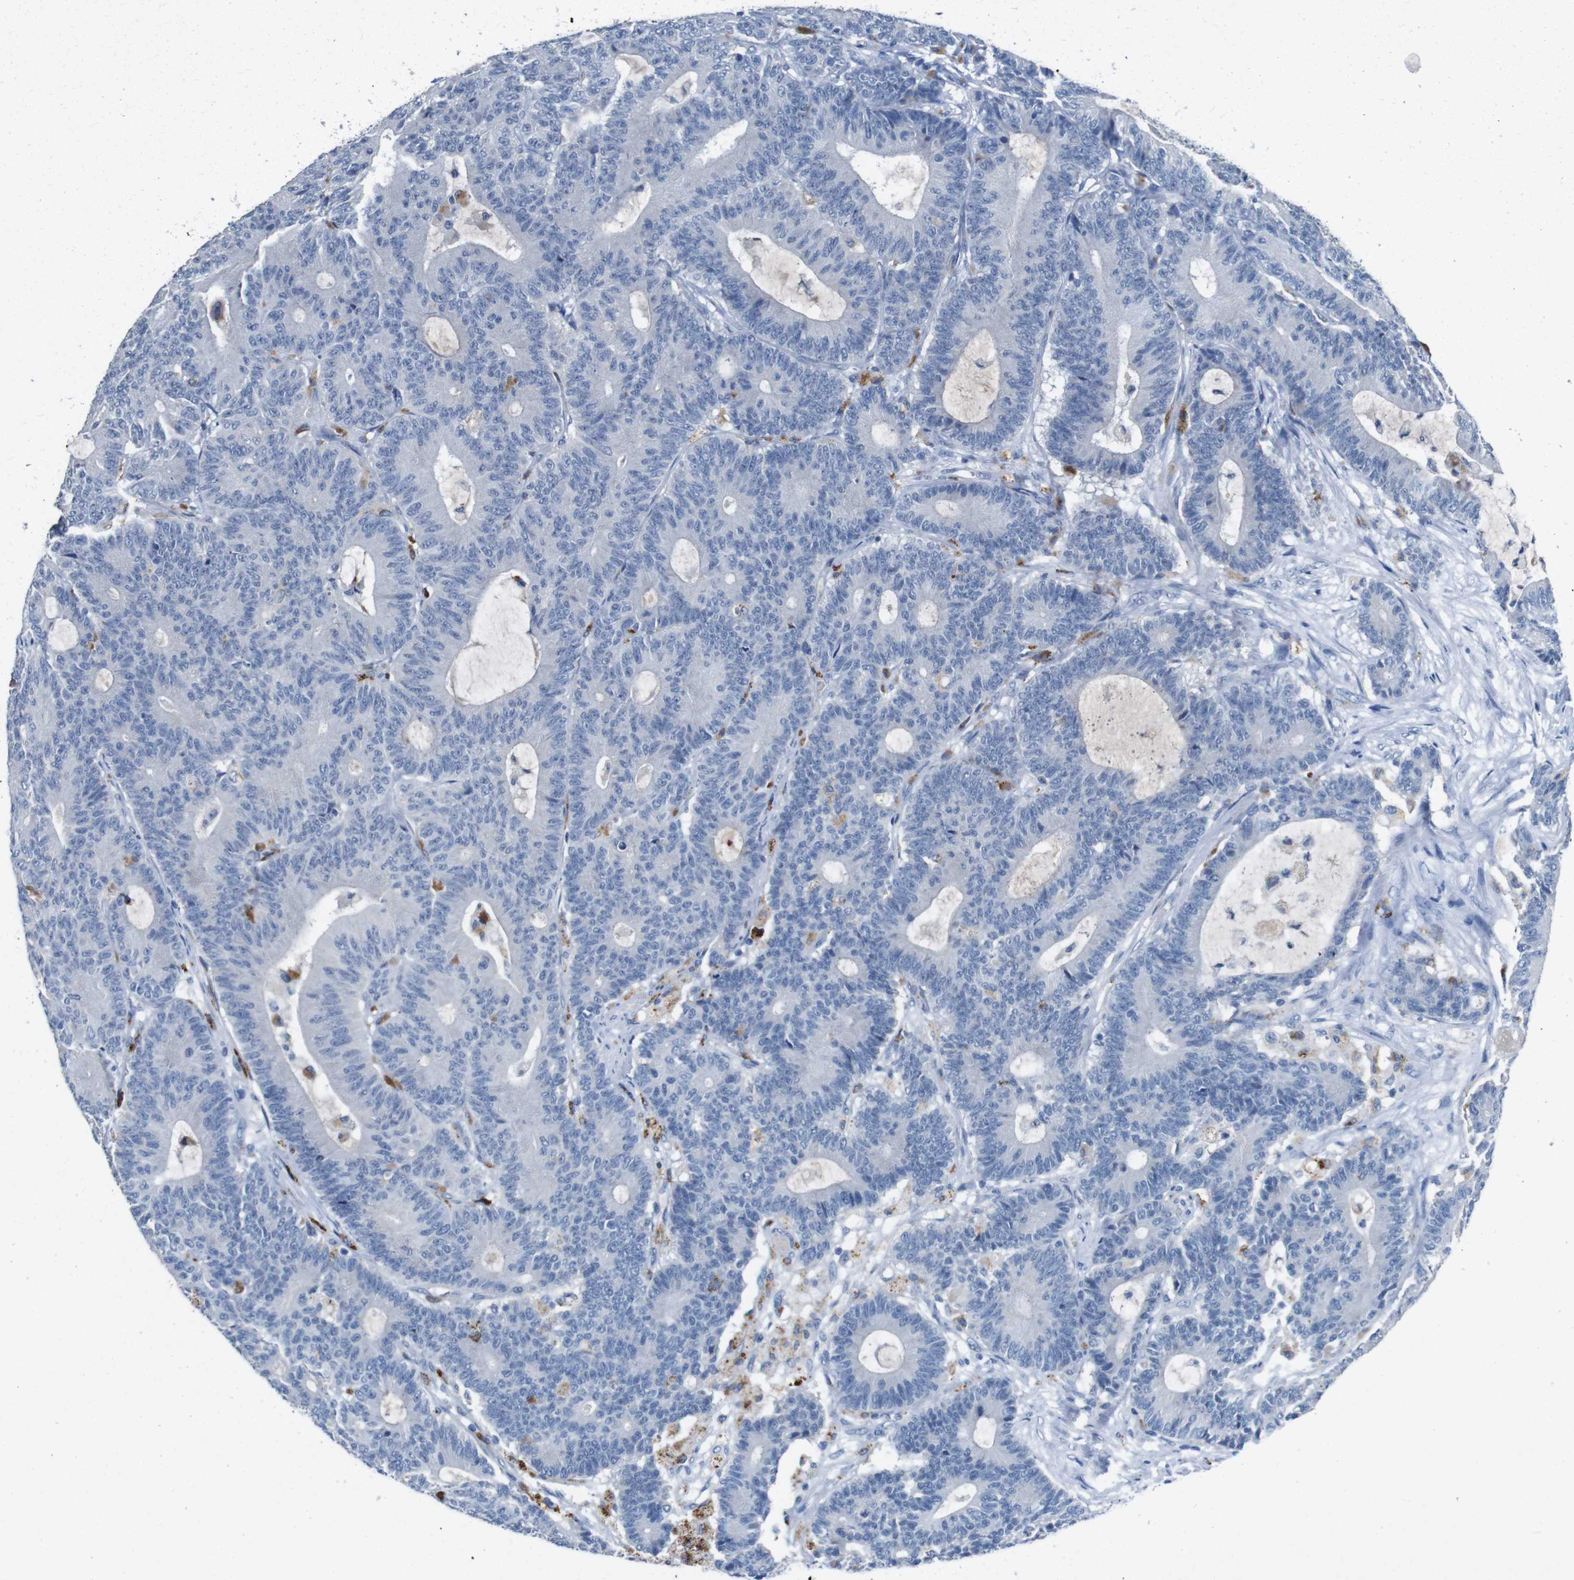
{"staining": {"intensity": "negative", "quantity": "none", "location": "none"}, "tissue": "colorectal cancer", "cell_type": "Tumor cells", "image_type": "cancer", "snomed": [{"axis": "morphology", "description": "Adenocarcinoma, NOS"}, {"axis": "topography", "description": "Colon"}], "caption": "This image is of colorectal adenocarcinoma stained with immunohistochemistry (IHC) to label a protein in brown with the nuclei are counter-stained blue. There is no positivity in tumor cells.", "gene": "SLC2A8", "patient": {"sex": "female", "age": 84}}